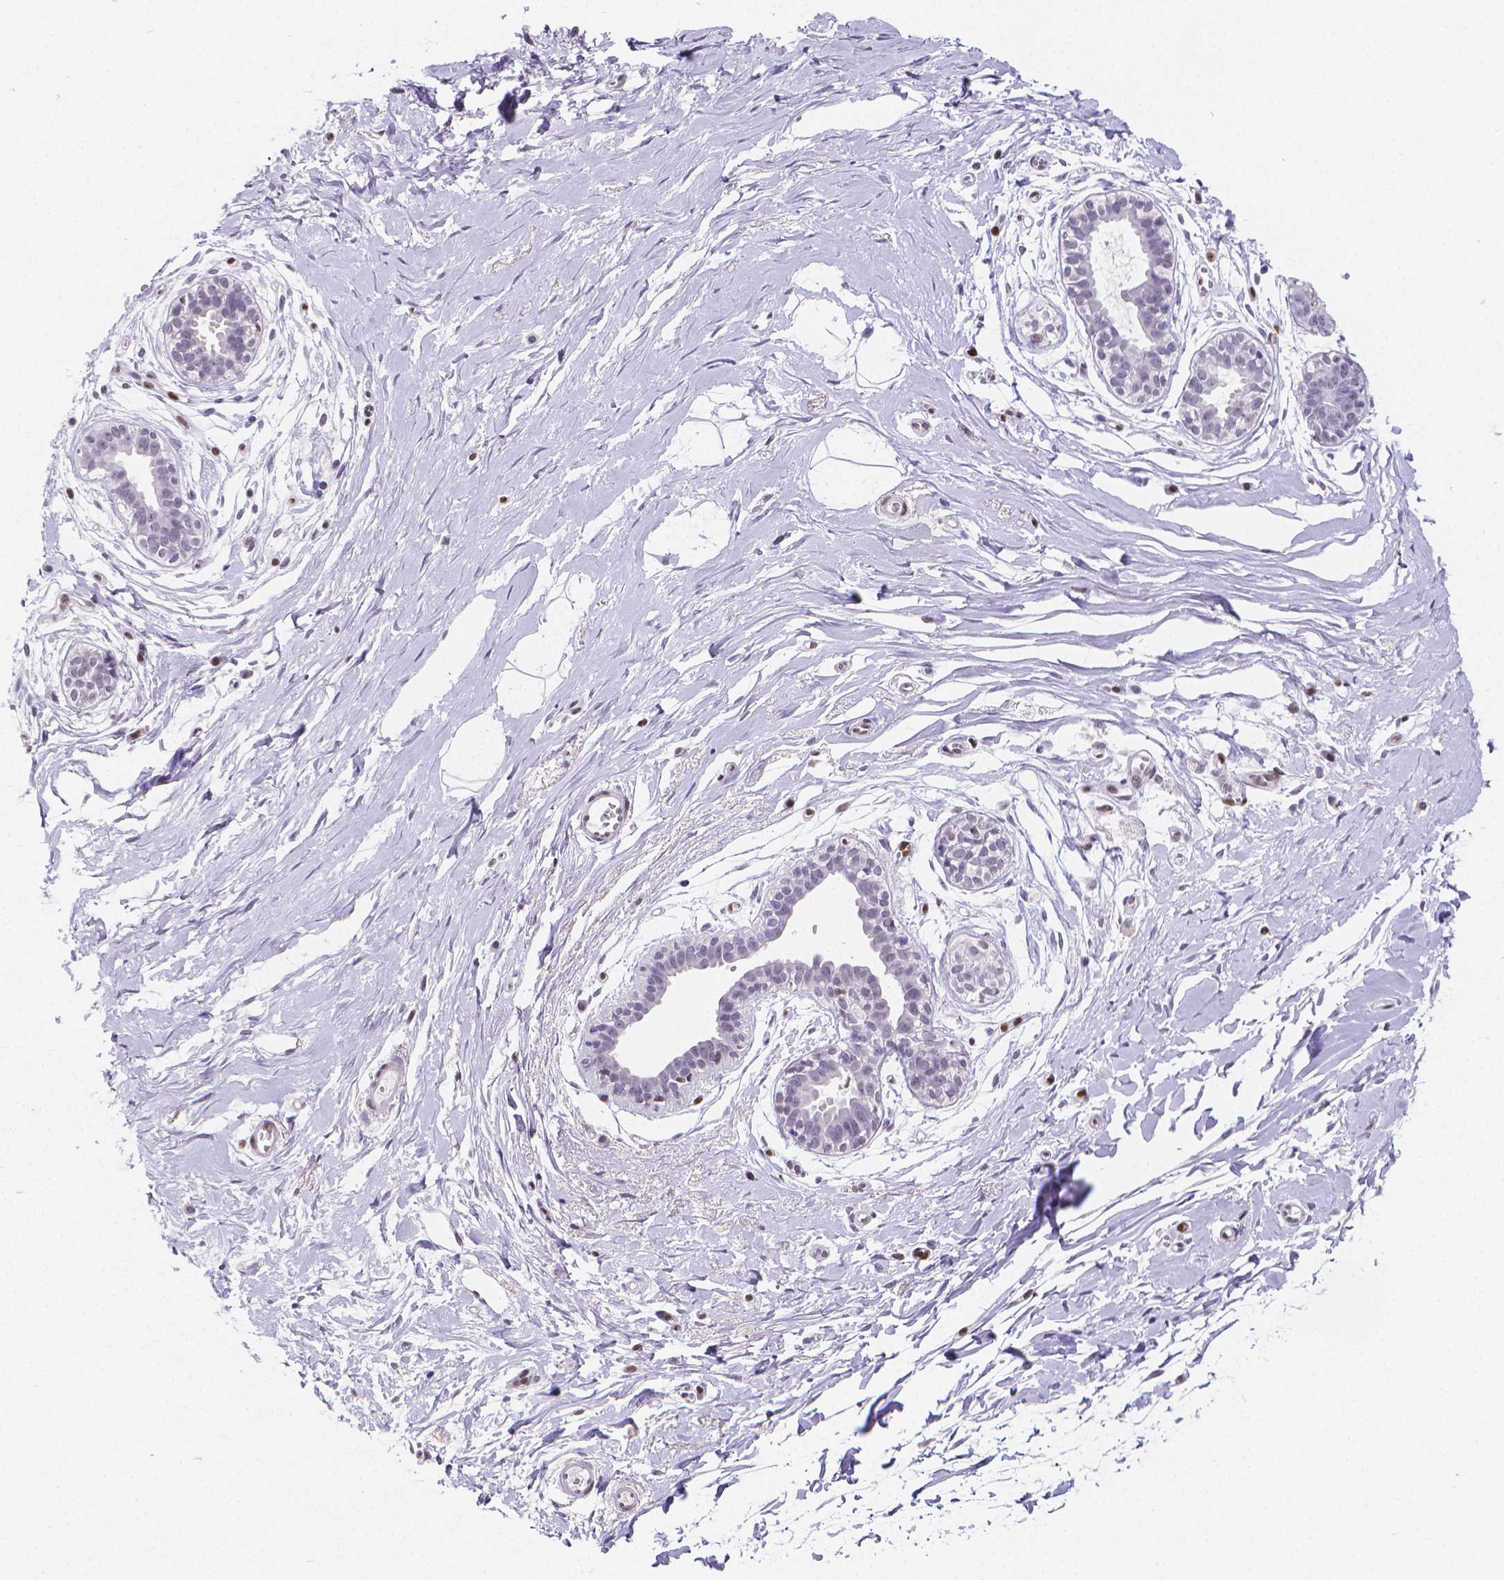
{"staining": {"intensity": "negative", "quantity": "none", "location": "none"}, "tissue": "breast", "cell_type": "Adipocytes", "image_type": "normal", "snomed": [{"axis": "morphology", "description": "Normal tissue, NOS"}, {"axis": "topography", "description": "Breast"}], "caption": "Immunohistochemistry image of unremarkable breast: human breast stained with DAB shows no significant protein expression in adipocytes. Nuclei are stained in blue.", "gene": "MEF2C", "patient": {"sex": "female", "age": 49}}